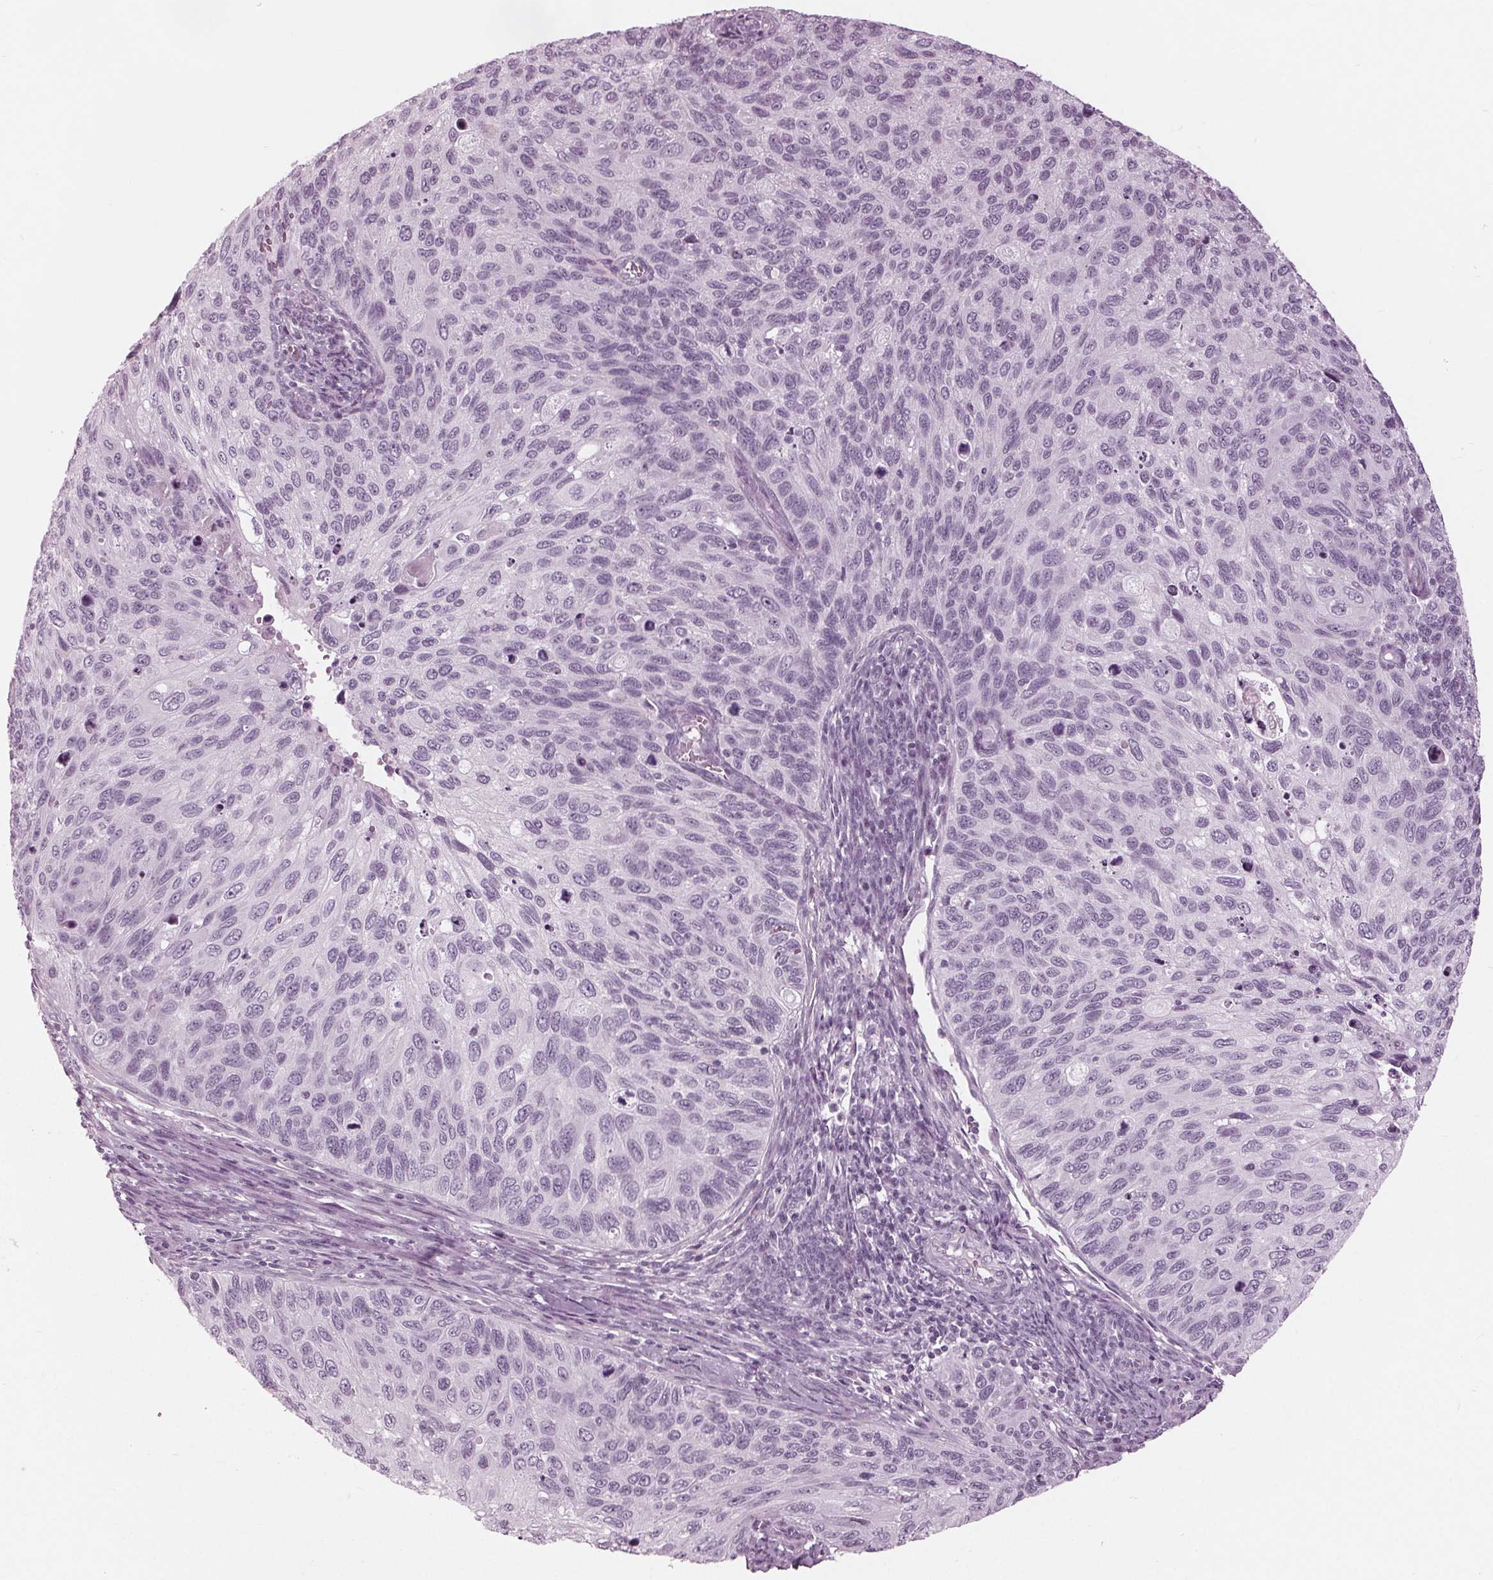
{"staining": {"intensity": "negative", "quantity": "none", "location": "none"}, "tissue": "cervical cancer", "cell_type": "Tumor cells", "image_type": "cancer", "snomed": [{"axis": "morphology", "description": "Squamous cell carcinoma, NOS"}, {"axis": "topography", "description": "Cervix"}], "caption": "The IHC image has no significant staining in tumor cells of cervical cancer tissue. (DAB immunohistochemistry (IHC) visualized using brightfield microscopy, high magnification).", "gene": "KRT28", "patient": {"sex": "female", "age": 70}}